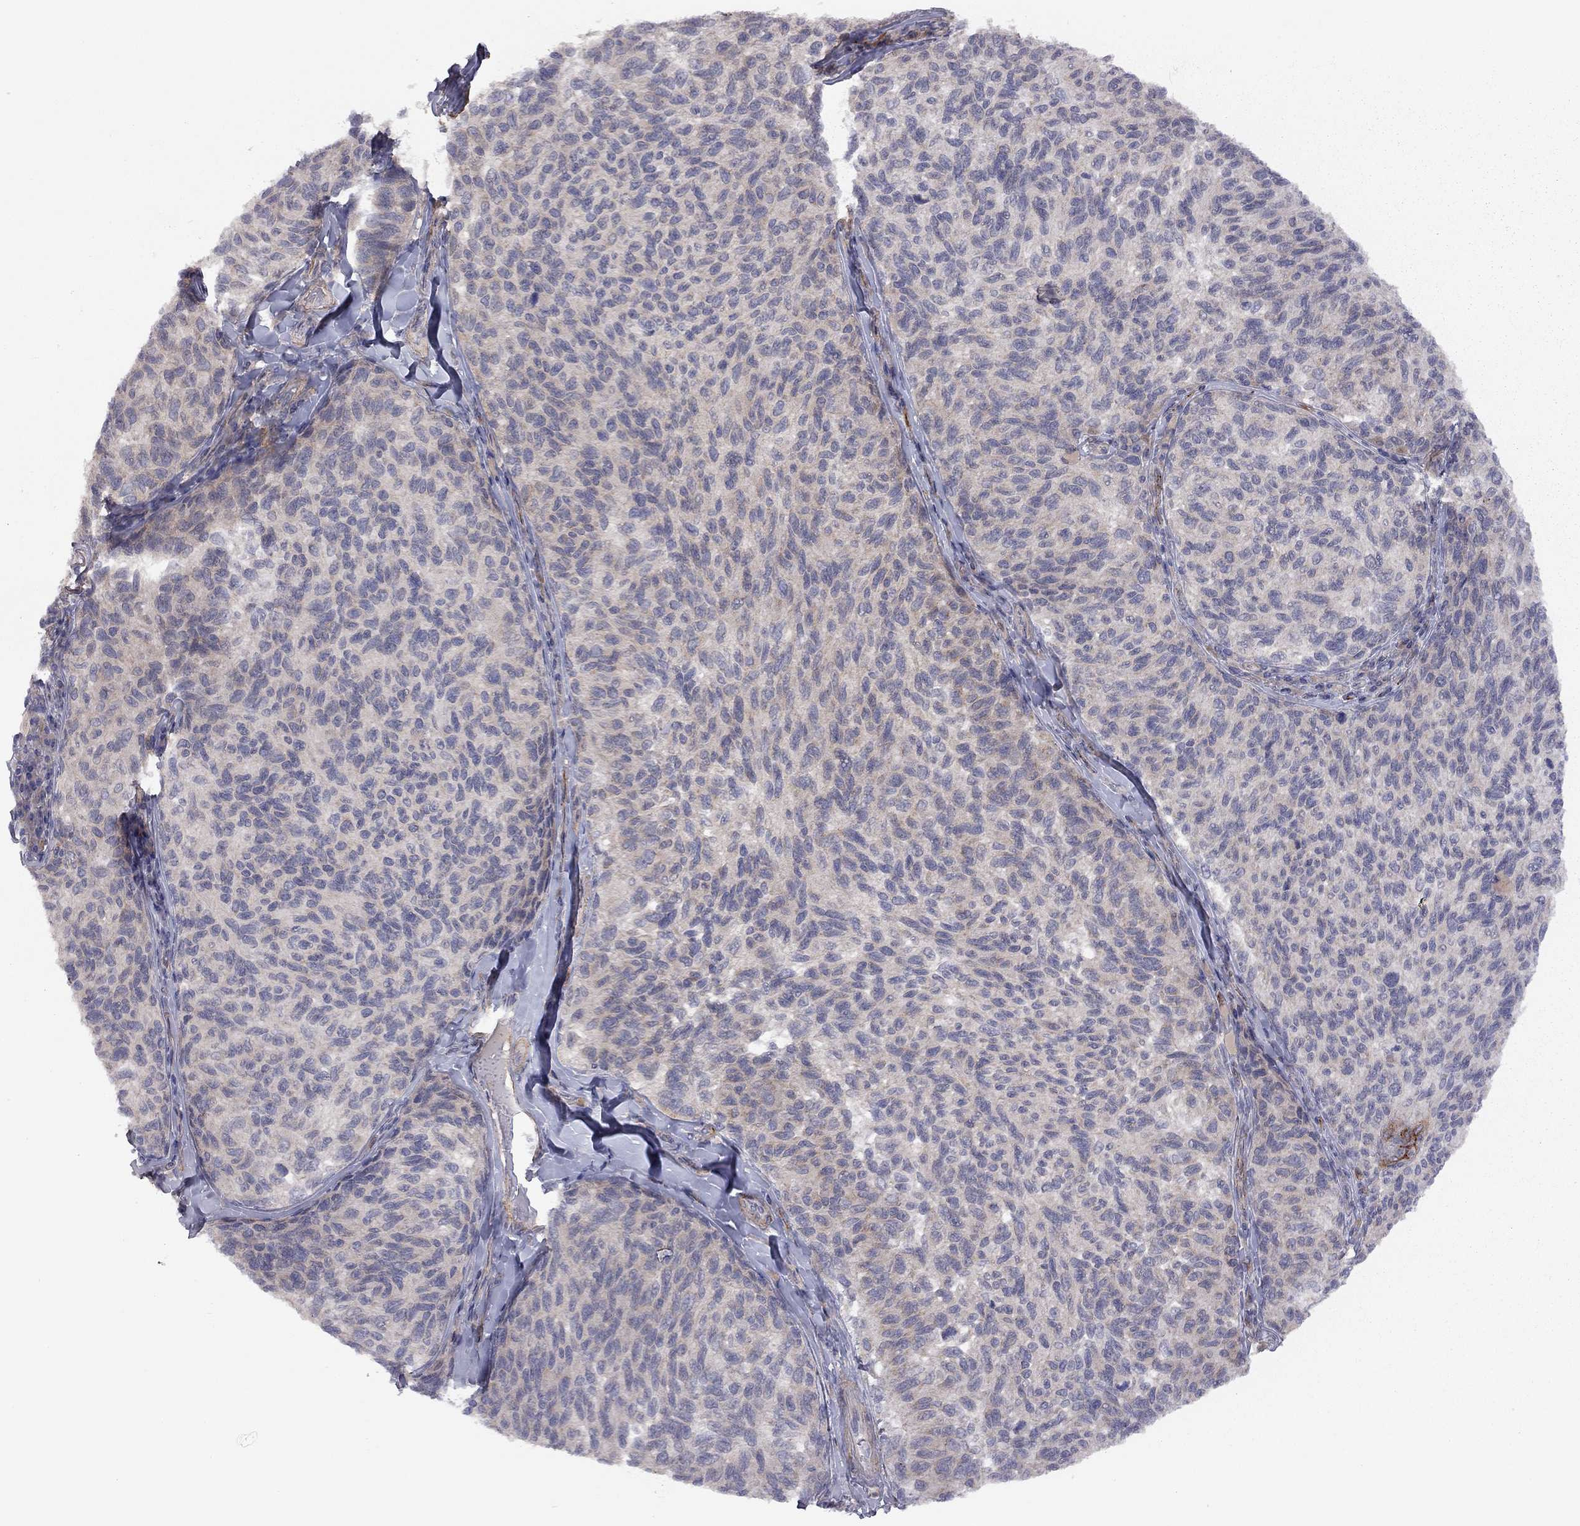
{"staining": {"intensity": "negative", "quantity": "none", "location": "none"}, "tissue": "melanoma", "cell_type": "Tumor cells", "image_type": "cancer", "snomed": [{"axis": "morphology", "description": "Malignant melanoma, NOS"}, {"axis": "topography", "description": "Skin"}], "caption": "High magnification brightfield microscopy of malignant melanoma stained with DAB (3,3'-diaminobenzidine) (brown) and counterstained with hematoxylin (blue): tumor cells show no significant expression.", "gene": "EXOC3L2", "patient": {"sex": "female", "age": 73}}